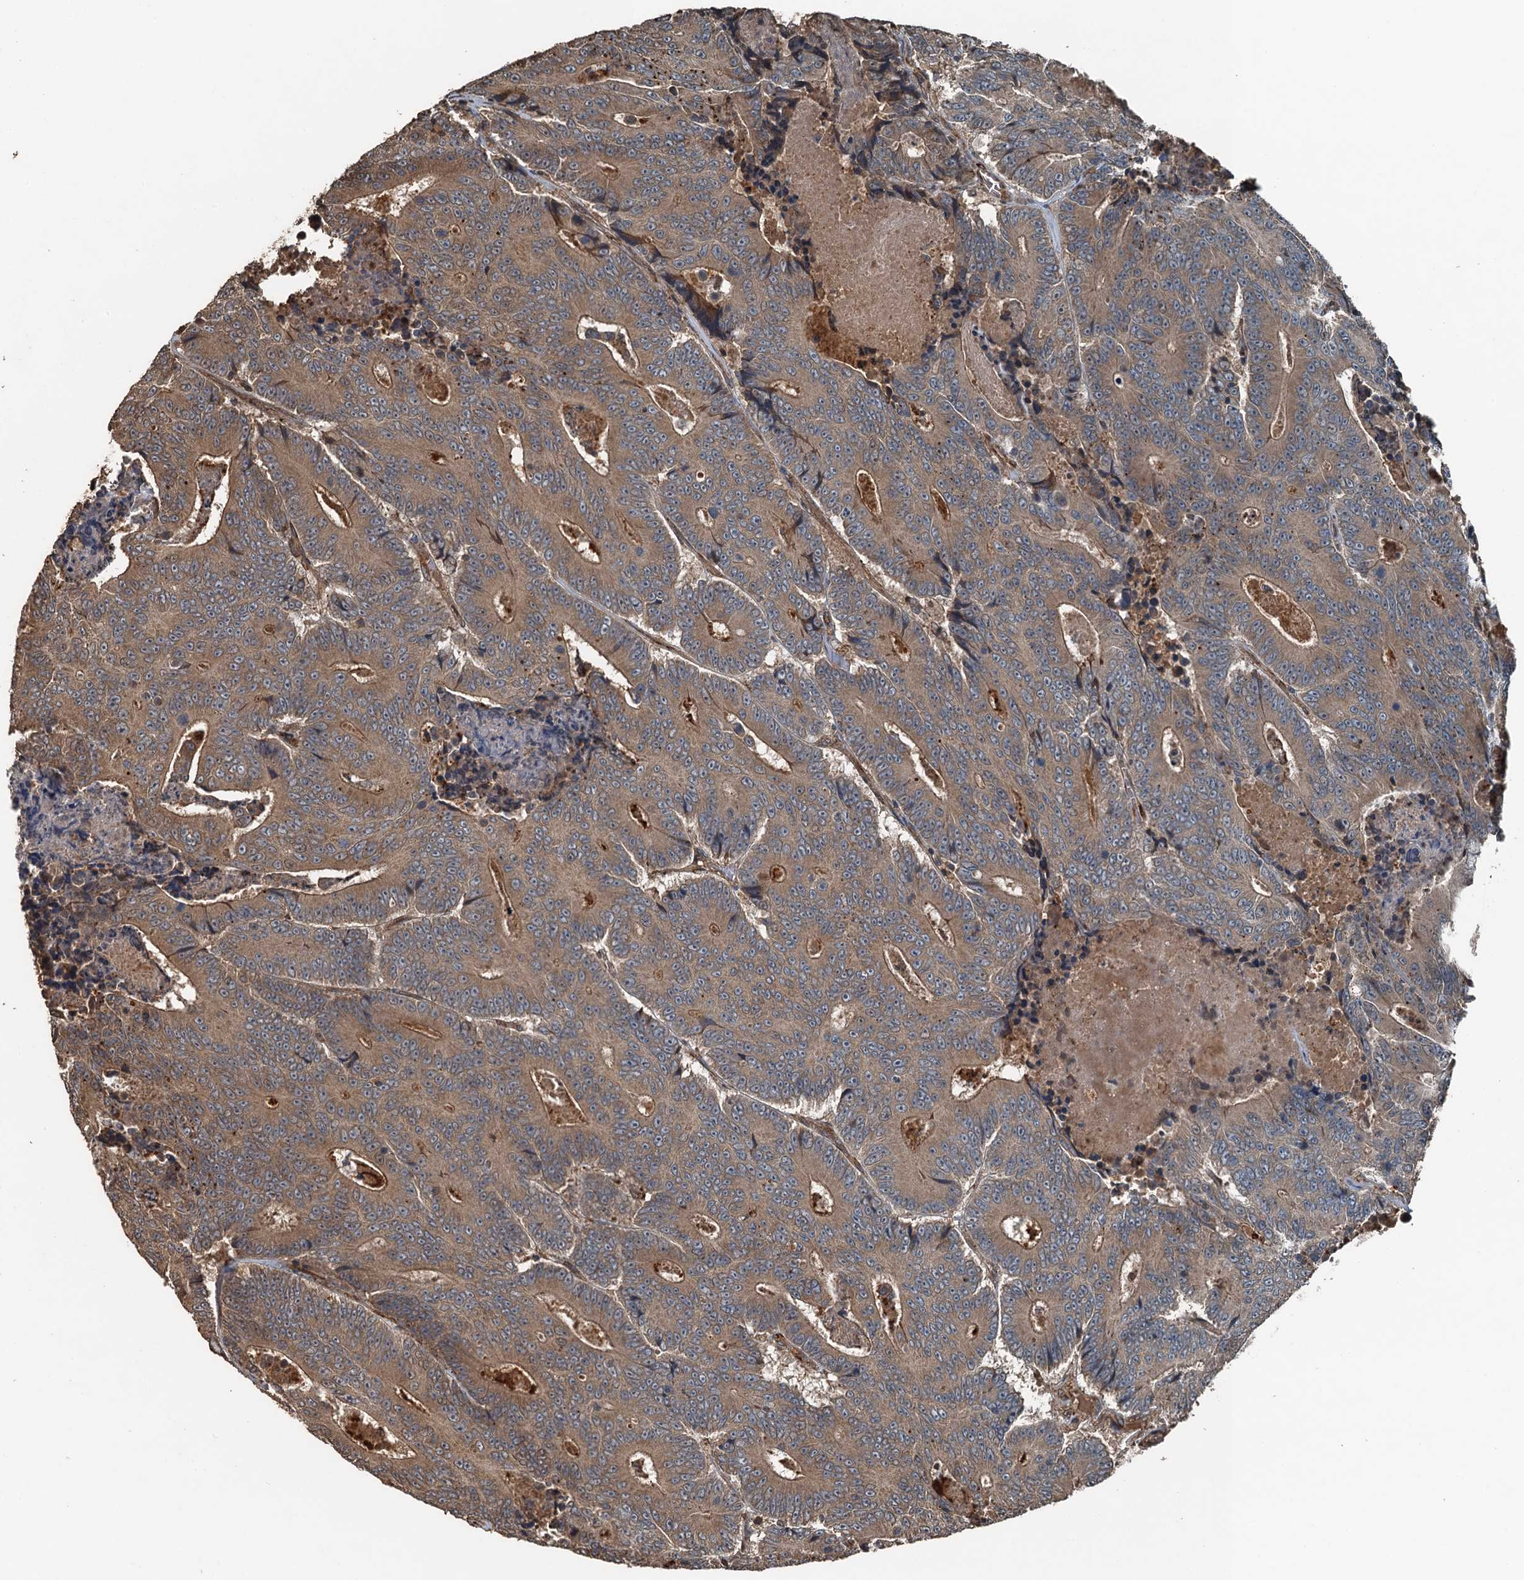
{"staining": {"intensity": "moderate", "quantity": ">75%", "location": "cytoplasmic/membranous"}, "tissue": "colorectal cancer", "cell_type": "Tumor cells", "image_type": "cancer", "snomed": [{"axis": "morphology", "description": "Adenocarcinoma, NOS"}, {"axis": "topography", "description": "Colon"}], "caption": "Protein staining of adenocarcinoma (colorectal) tissue reveals moderate cytoplasmic/membranous staining in approximately >75% of tumor cells. (Brightfield microscopy of DAB IHC at high magnification).", "gene": "TCTN1", "patient": {"sex": "male", "age": 83}}